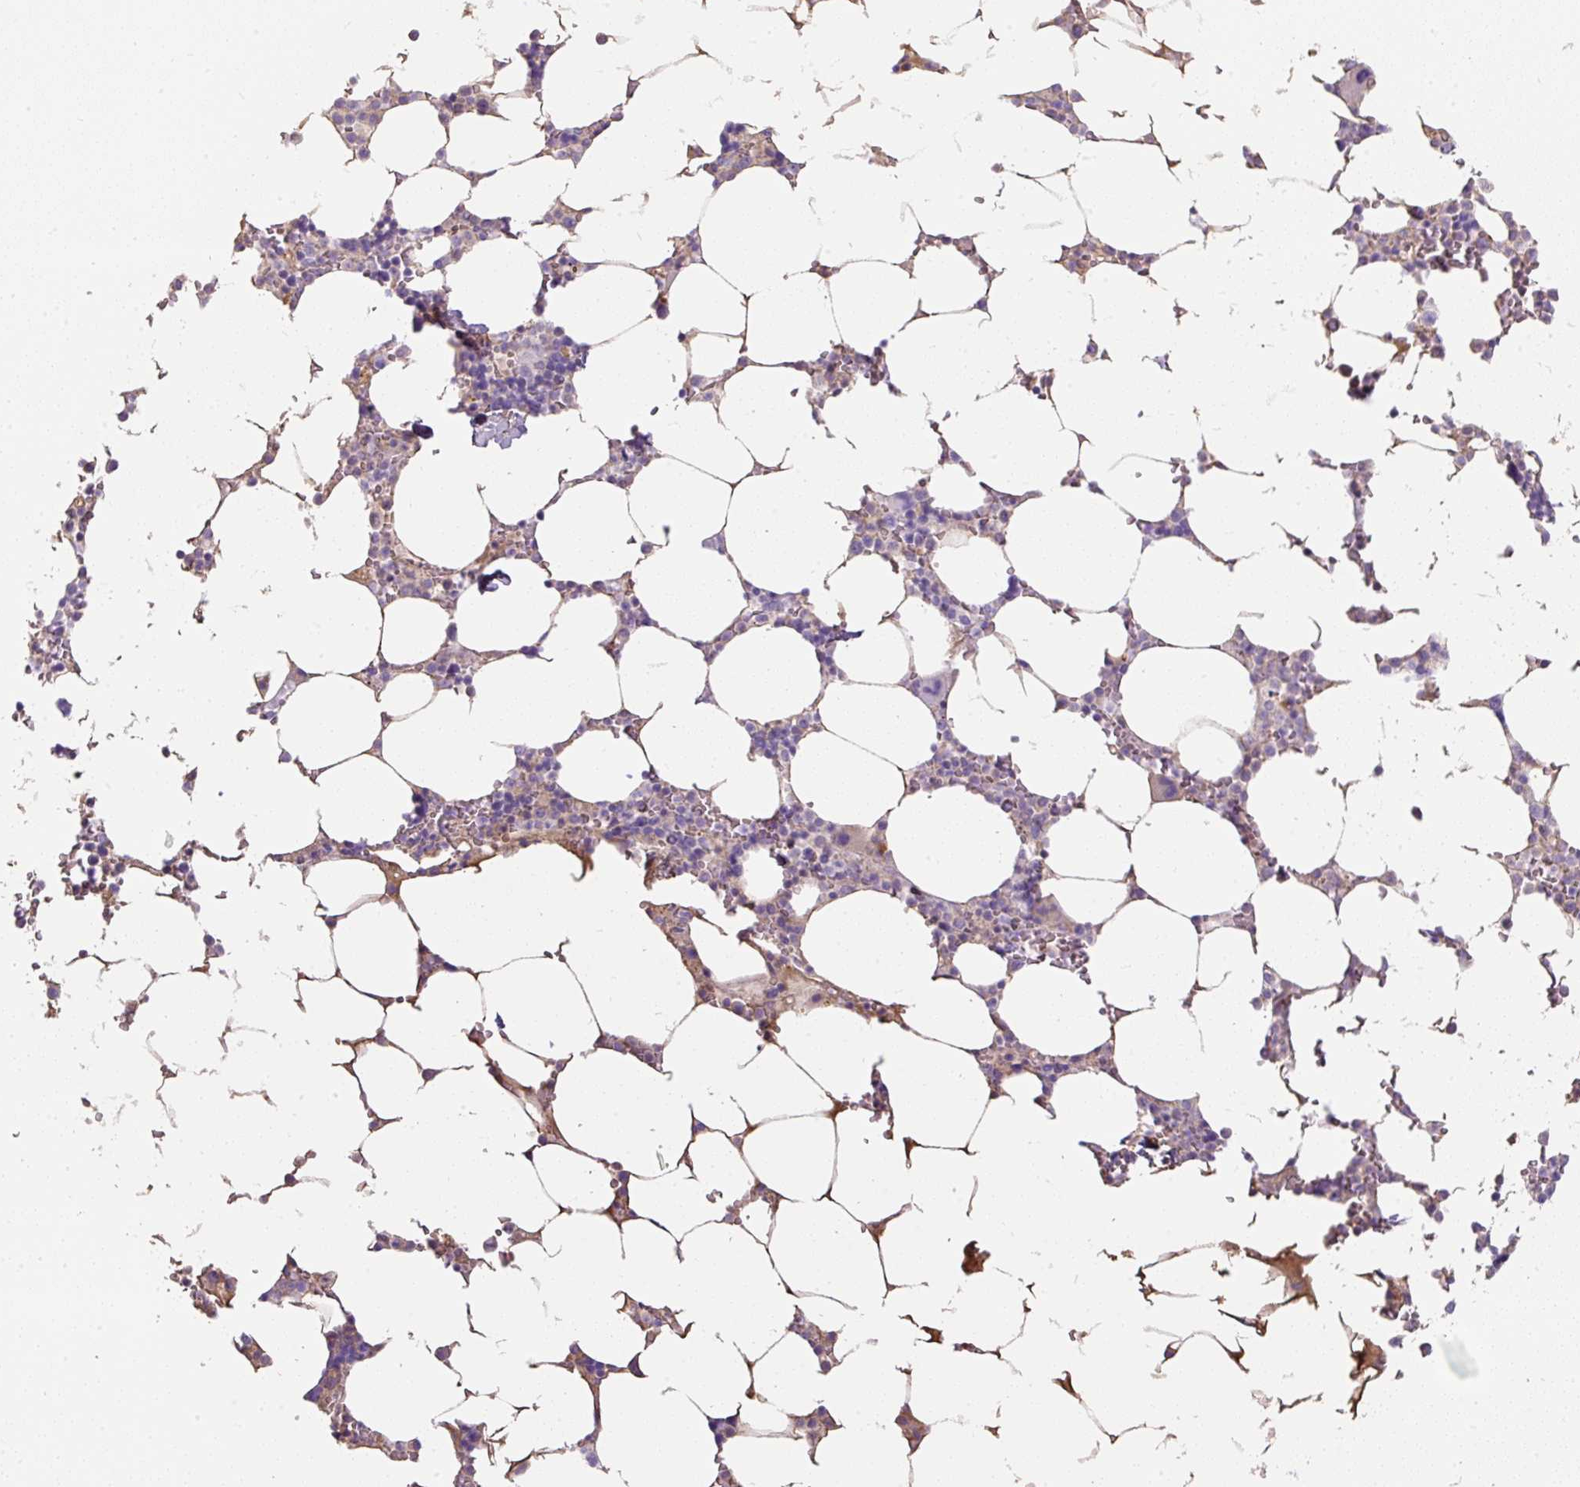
{"staining": {"intensity": "weak", "quantity": "<25%", "location": "cytoplasmic/membranous"}, "tissue": "bone marrow", "cell_type": "Hematopoietic cells", "image_type": "normal", "snomed": [{"axis": "morphology", "description": "Normal tissue, NOS"}, {"axis": "topography", "description": "Bone marrow"}], "caption": "This is an immunohistochemistry histopathology image of normal human bone marrow. There is no staining in hematopoietic cells.", "gene": "APOA1", "patient": {"sex": "male", "age": 64}}